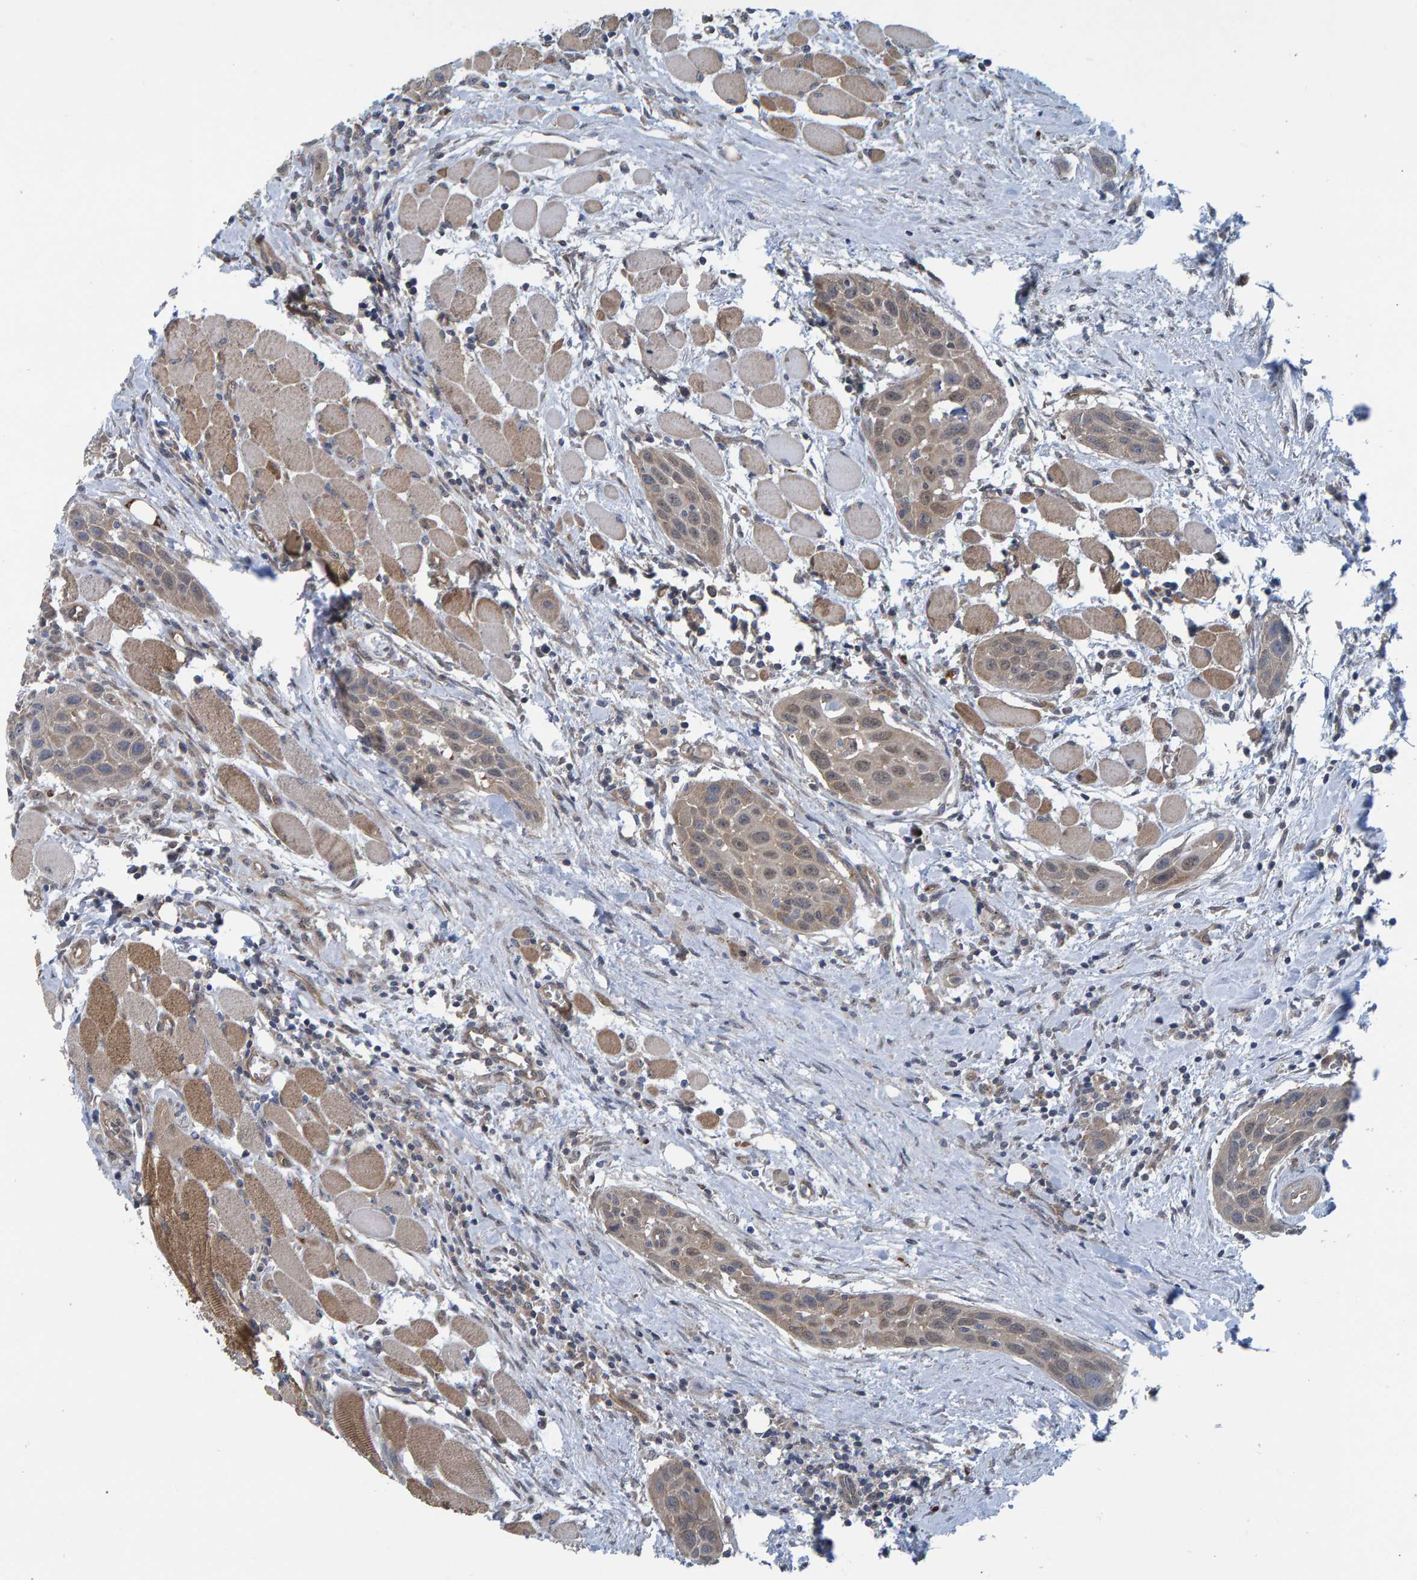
{"staining": {"intensity": "weak", "quantity": ">75%", "location": "cytoplasmic/membranous"}, "tissue": "head and neck cancer", "cell_type": "Tumor cells", "image_type": "cancer", "snomed": [{"axis": "morphology", "description": "Squamous cell carcinoma, NOS"}, {"axis": "topography", "description": "Oral tissue"}, {"axis": "topography", "description": "Head-Neck"}], "caption": "The immunohistochemical stain highlights weak cytoplasmic/membranous positivity in tumor cells of head and neck cancer (squamous cell carcinoma) tissue. (DAB = brown stain, brightfield microscopy at high magnification).", "gene": "LRSAM1", "patient": {"sex": "female", "age": 50}}